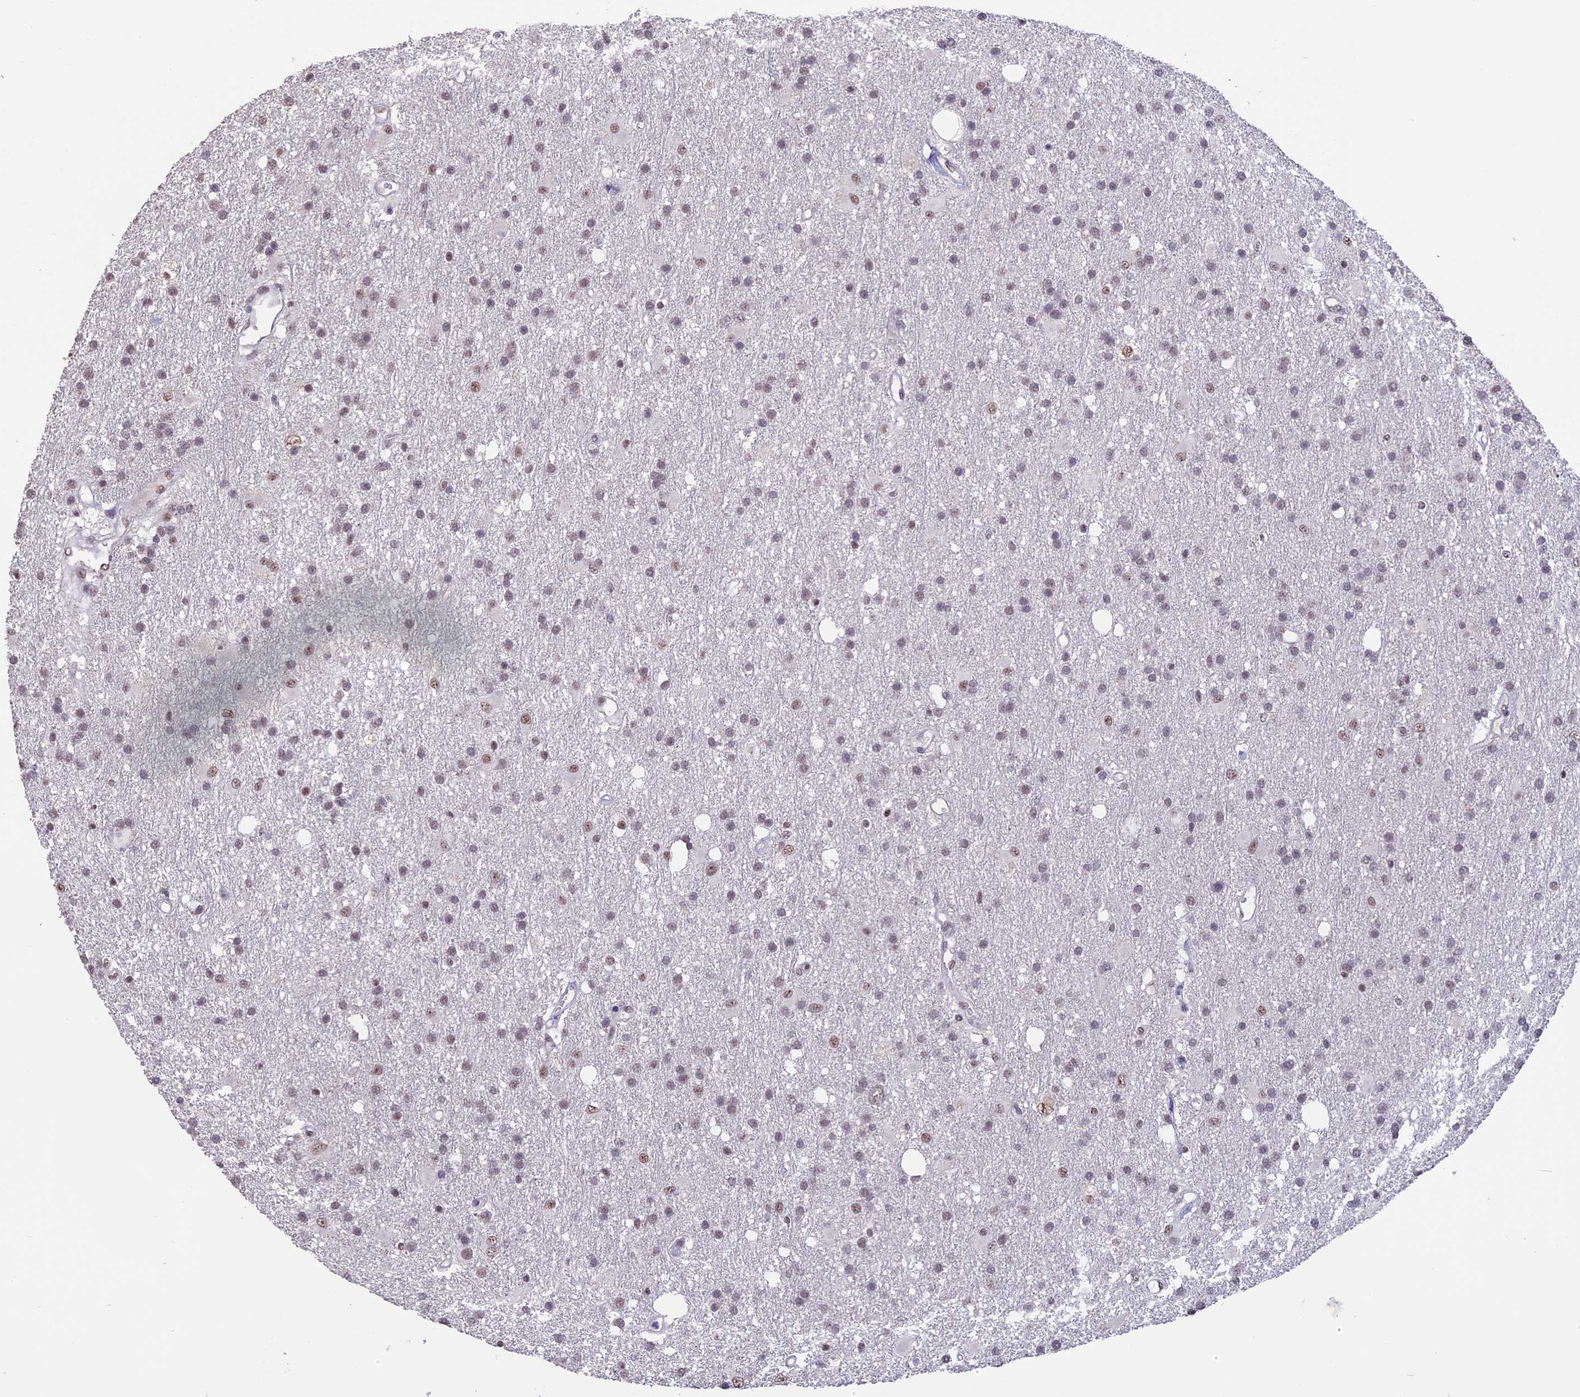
{"staining": {"intensity": "weak", "quantity": "25%-75%", "location": "nuclear"}, "tissue": "glioma", "cell_type": "Tumor cells", "image_type": "cancer", "snomed": [{"axis": "morphology", "description": "Glioma, malignant, High grade"}, {"axis": "topography", "description": "Brain"}], "caption": "Protein expression analysis of human high-grade glioma (malignant) reveals weak nuclear expression in approximately 25%-75% of tumor cells. The protein of interest is shown in brown color, while the nuclei are stained blue.", "gene": "SETD2", "patient": {"sex": "male", "age": 77}}